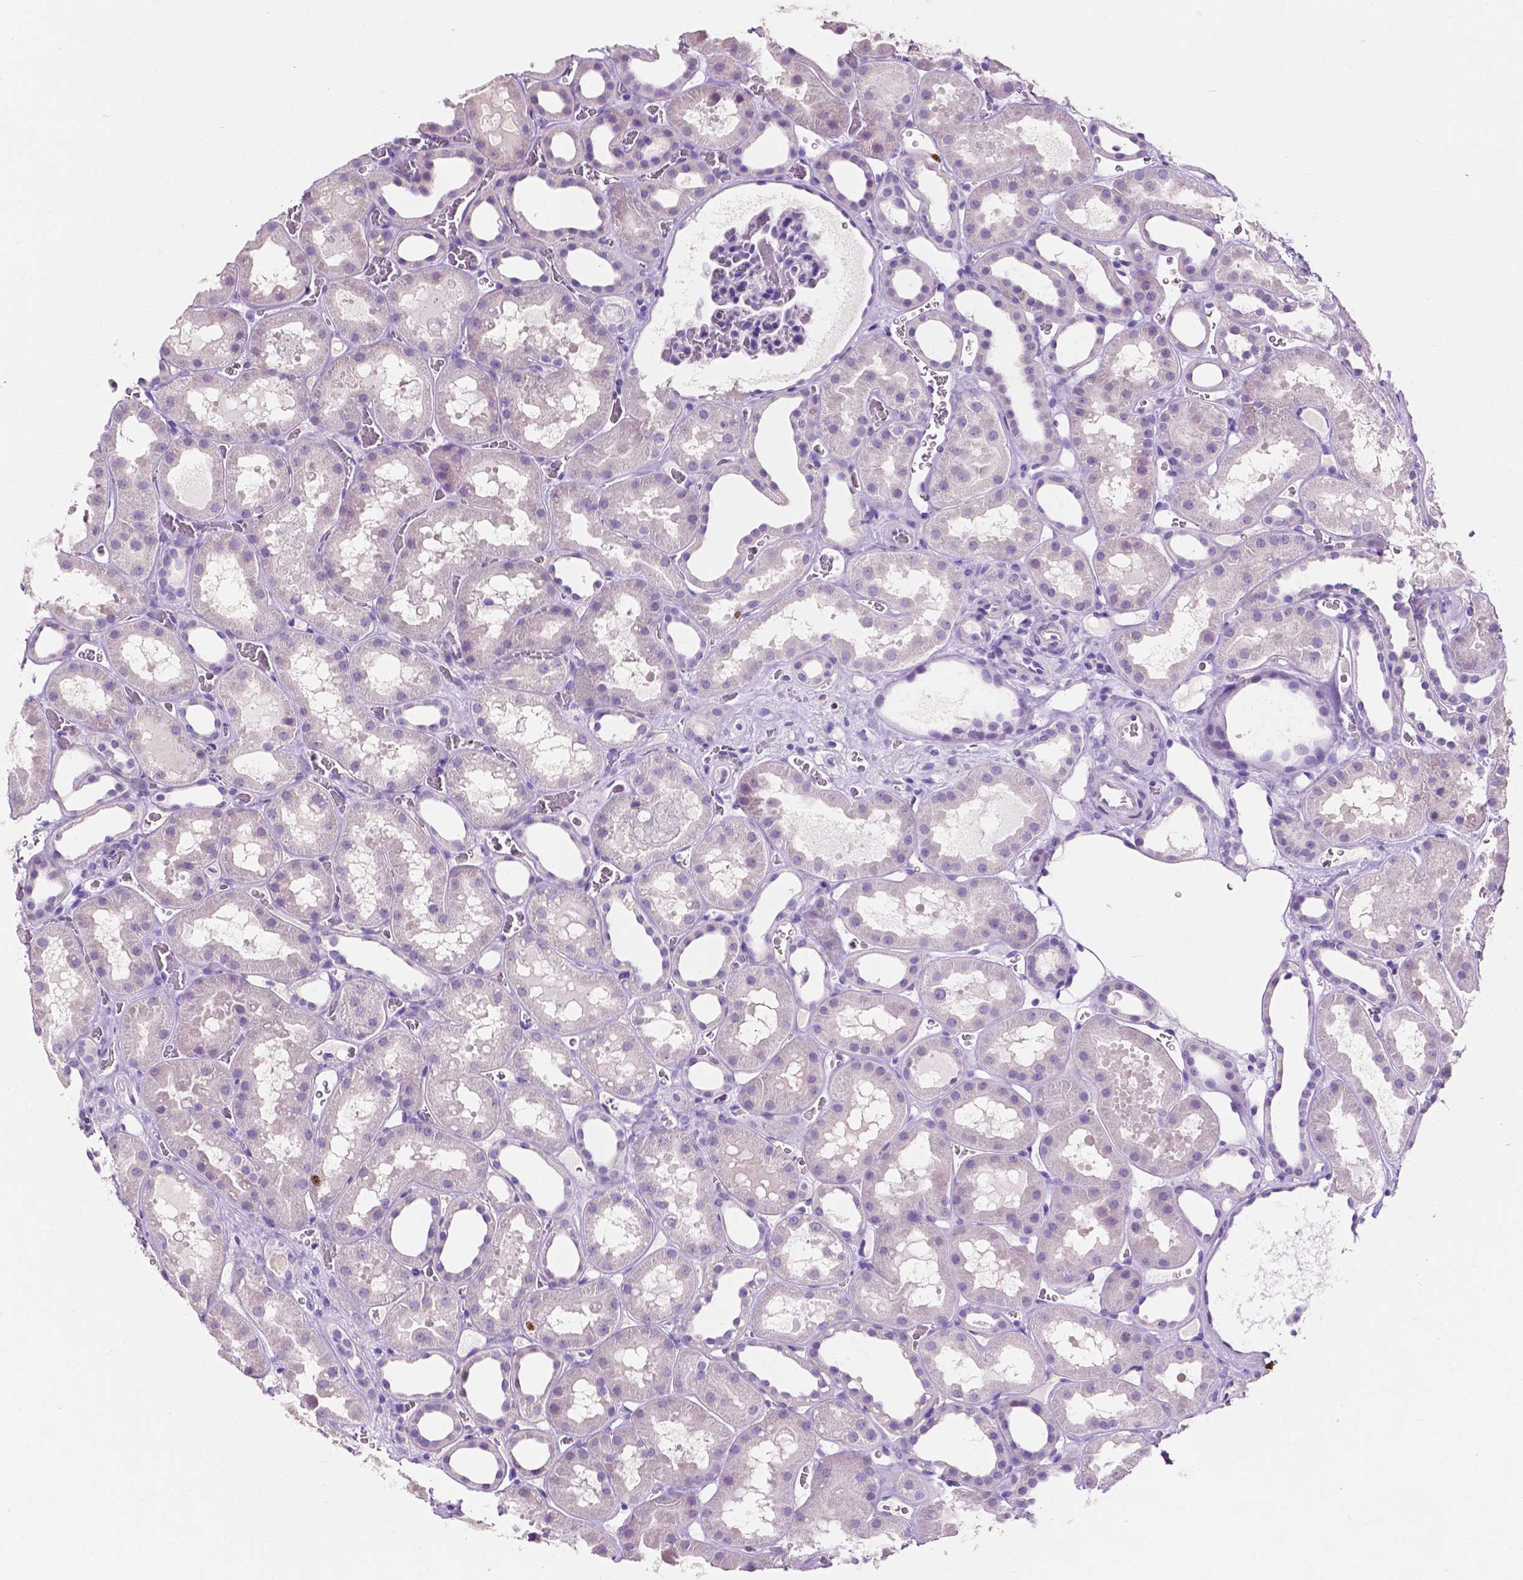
{"staining": {"intensity": "negative", "quantity": "none", "location": "none"}, "tissue": "kidney", "cell_type": "Cells in glomeruli", "image_type": "normal", "snomed": [{"axis": "morphology", "description": "Normal tissue, NOS"}, {"axis": "topography", "description": "Kidney"}], "caption": "Kidney stained for a protein using IHC demonstrates no expression cells in glomeruli.", "gene": "SIAH2", "patient": {"sex": "female", "age": 41}}